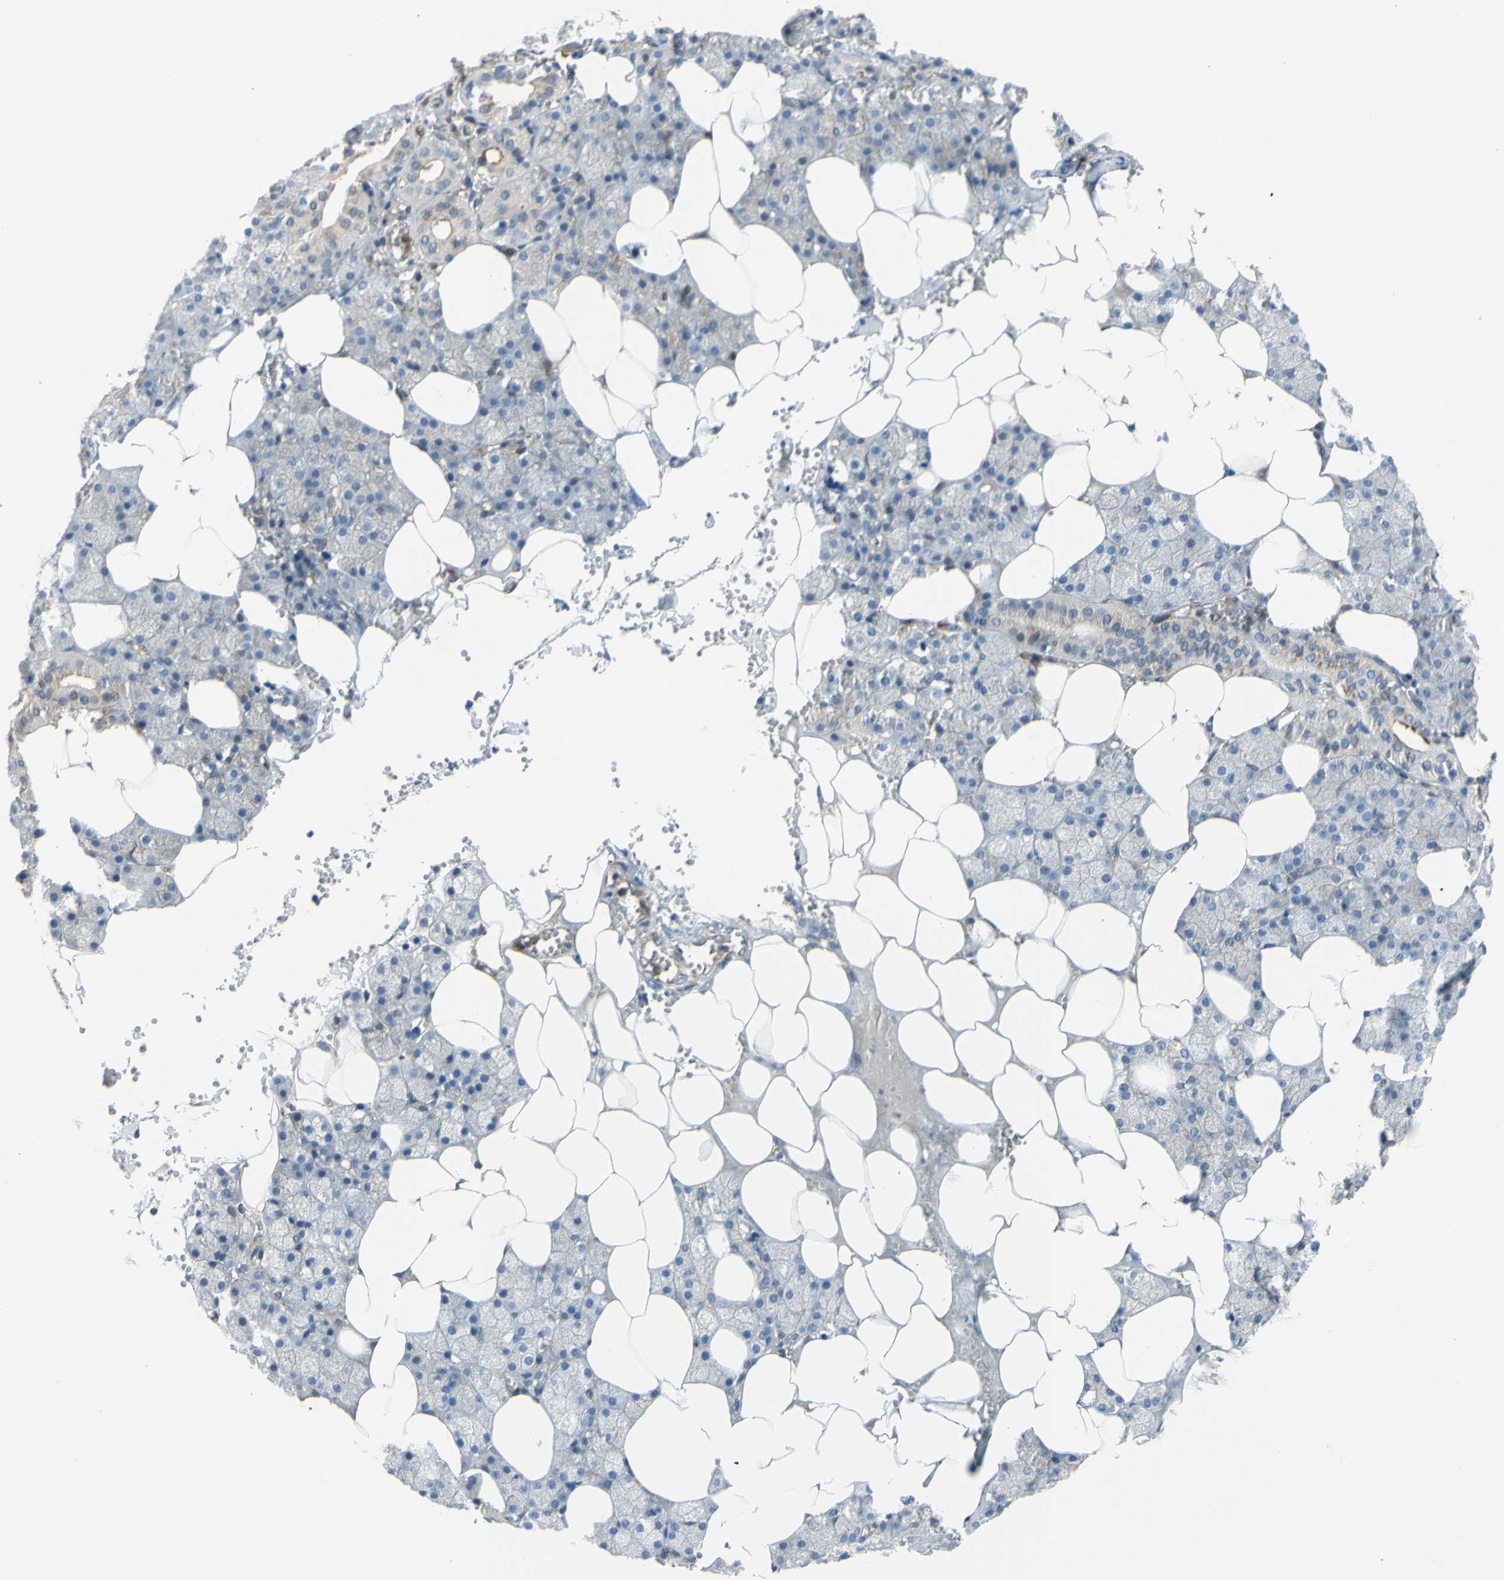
{"staining": {"intensity": "weak", "quantity": ">75%", "location": "cytoplasmic/membranous"}, "tissue": "salivary gland", "cell_type": "Glandular cells", "image_type": "normal", "snomed": [{"axis": "morphology", "description": "Normal tissue, NOS"}, {"axis": "topography", "description": "Salivary gland"}], "caption": "An IHC micrograph of benign tissue is shown. Protein staining in brown labels weak cytoplasmic/membranous positivity in salivary gland within glandular cells. Ihc stains the protein of interest in brown and the nuclei are stained blue.", "gene": "ARHGAP1", "patient": {"sex": "male", "age": 62}}